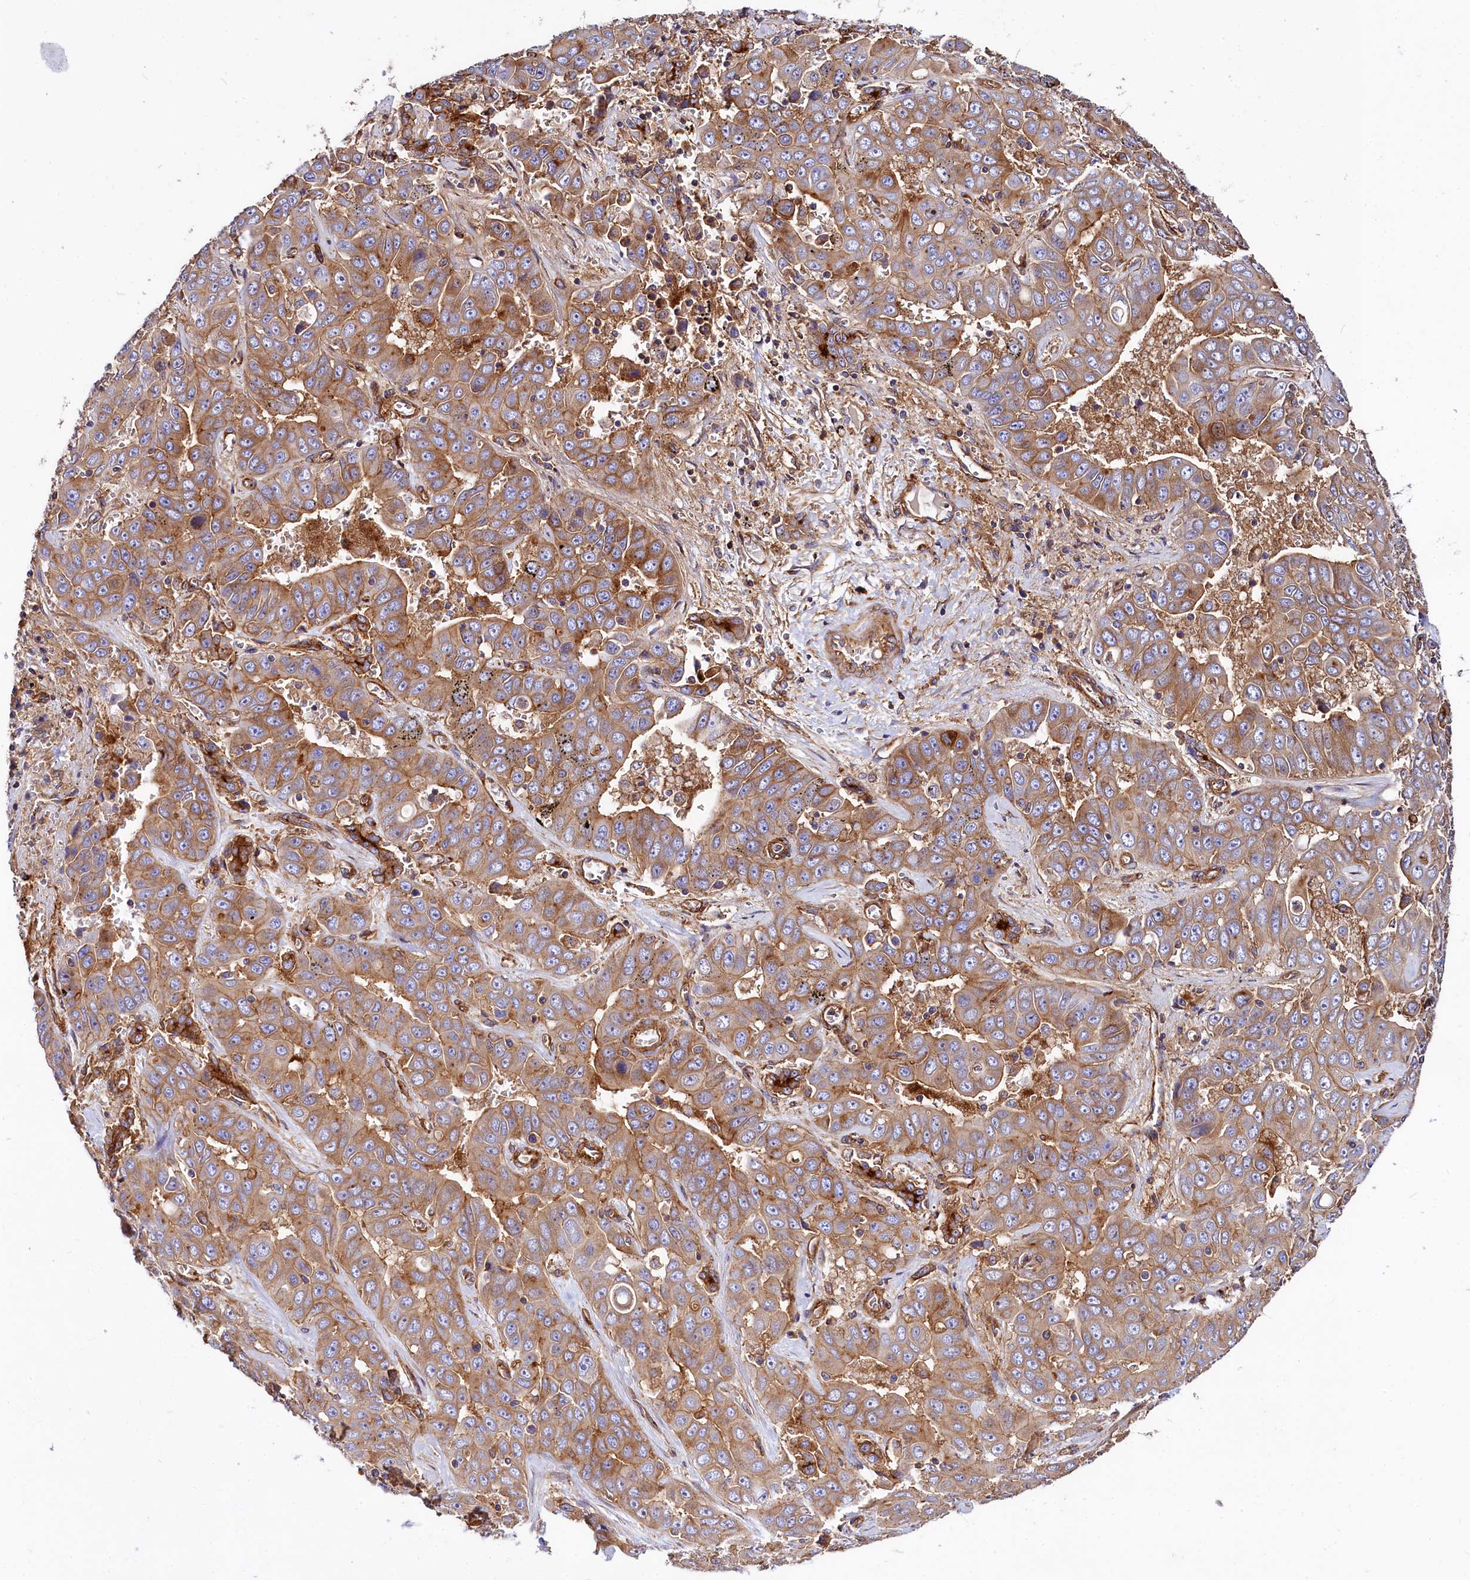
{"staining": {"intensity": "moderate", "quantity": ">75%", "location": "cytoplasmic/membranous"}, "tissue": "liver cancer", "cell_type": "Tumor cells", "image_type": "cancer", "snomed": [{"axis": "morphology", "description": "Cholangiocarcinoma"}, {"axis": "topography", "description": "Liver"}], "caption": "The image demonstrates immunohistochemical staining of cholangiocarcinoma (liver). There is moderate cytoplasmic/membranous staining is seen in about >75% of tumor cells.", "gene": "ANO6", "patient": {"sex": "female", "age": 52}}